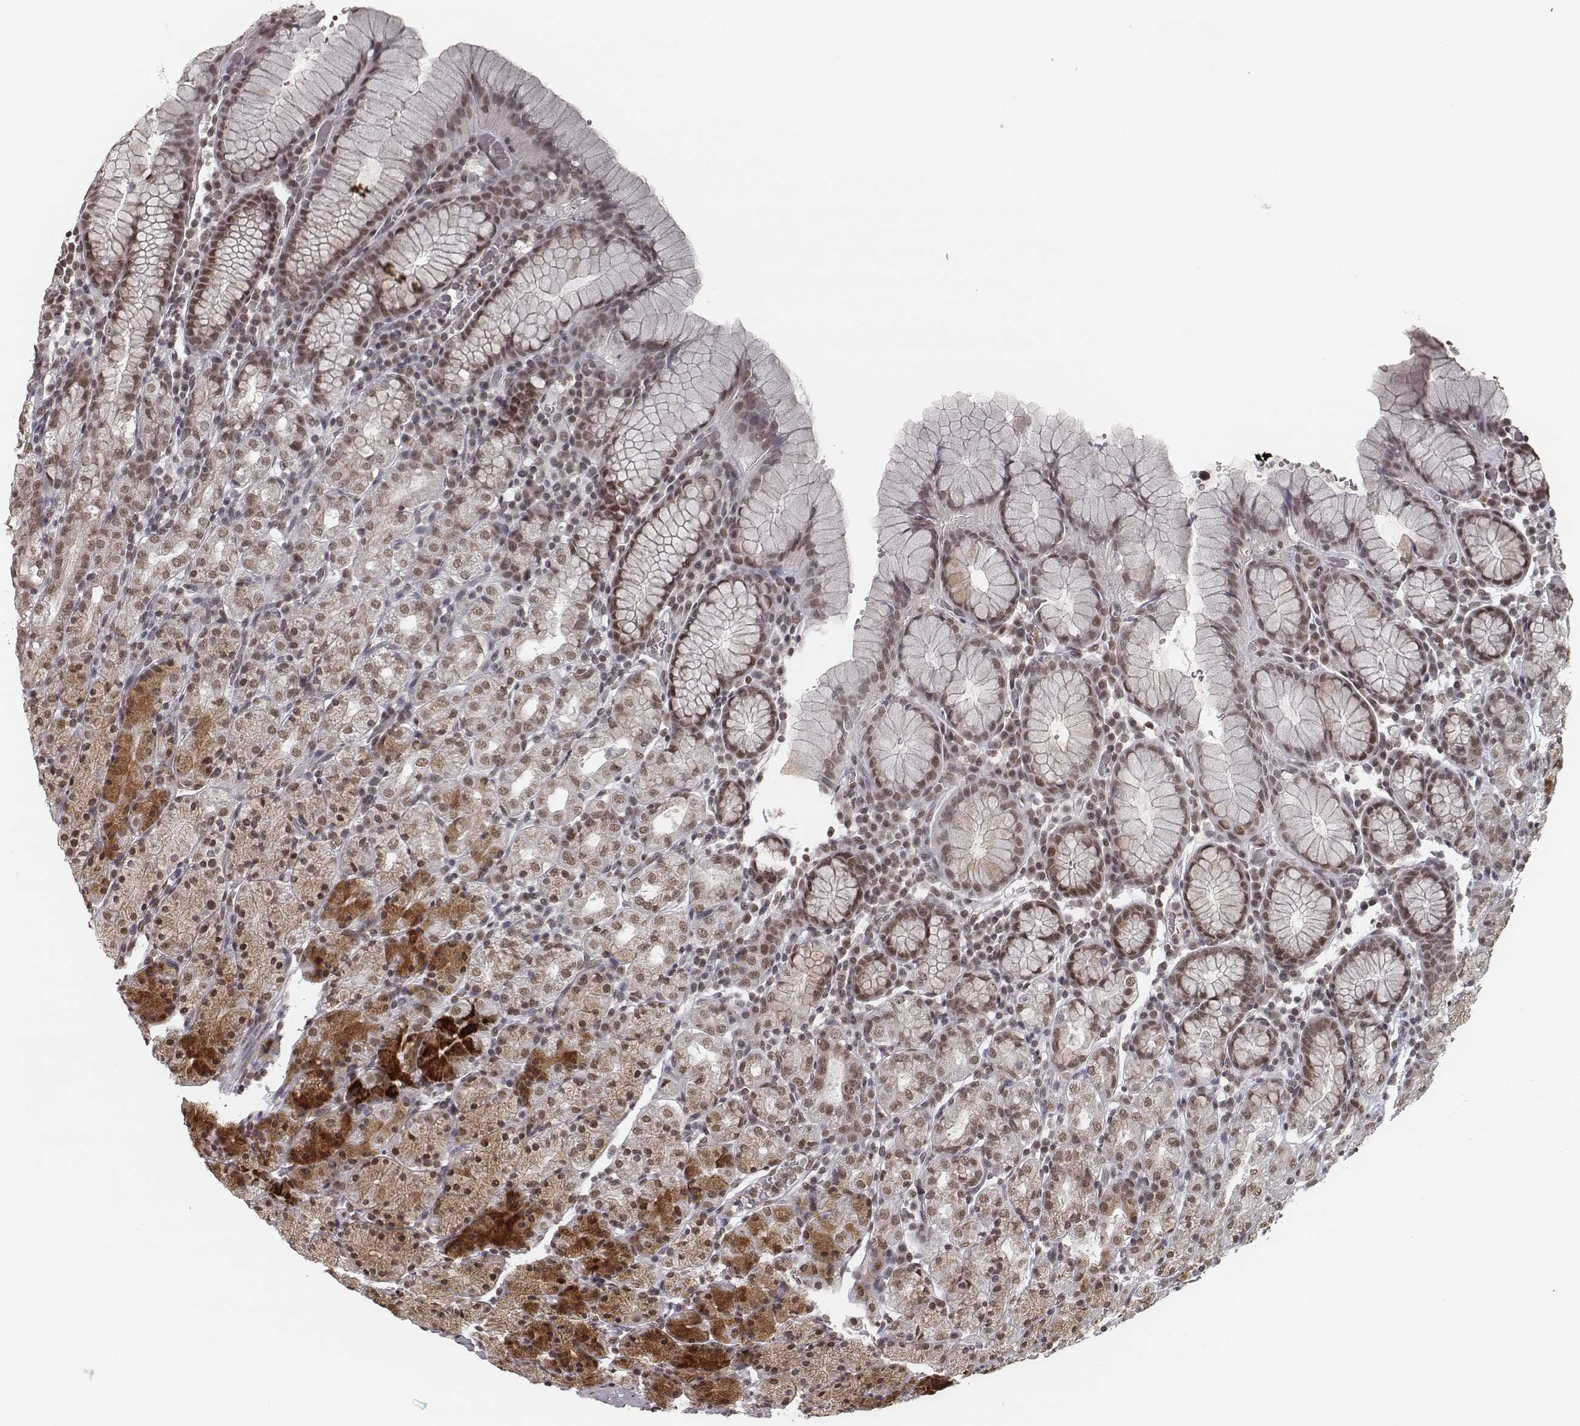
{"staining": {"intensity": "moderate", "quantity": ">75%", "location": "cytoplasmic/membranous,nuclear"}, "tissue": "stomach", "cell_type": "Glandular cells", "image_type": "normal", "snomed": [{"axis": "morphology", "description": "Normal tissue, NOS"}, {"axis": "topography", "description": "Stomach, upper"}, {"axis": "topography", "description": "Stomach"}], "caption": "Stomach stained with immunohistochemistry (IHC) displays moderate cytoplasmic/membranous,nuclear positivity in about >75% of glandular cells.", "gene": "HMGA2", "patient": {"sex": "male", "age": 62}}